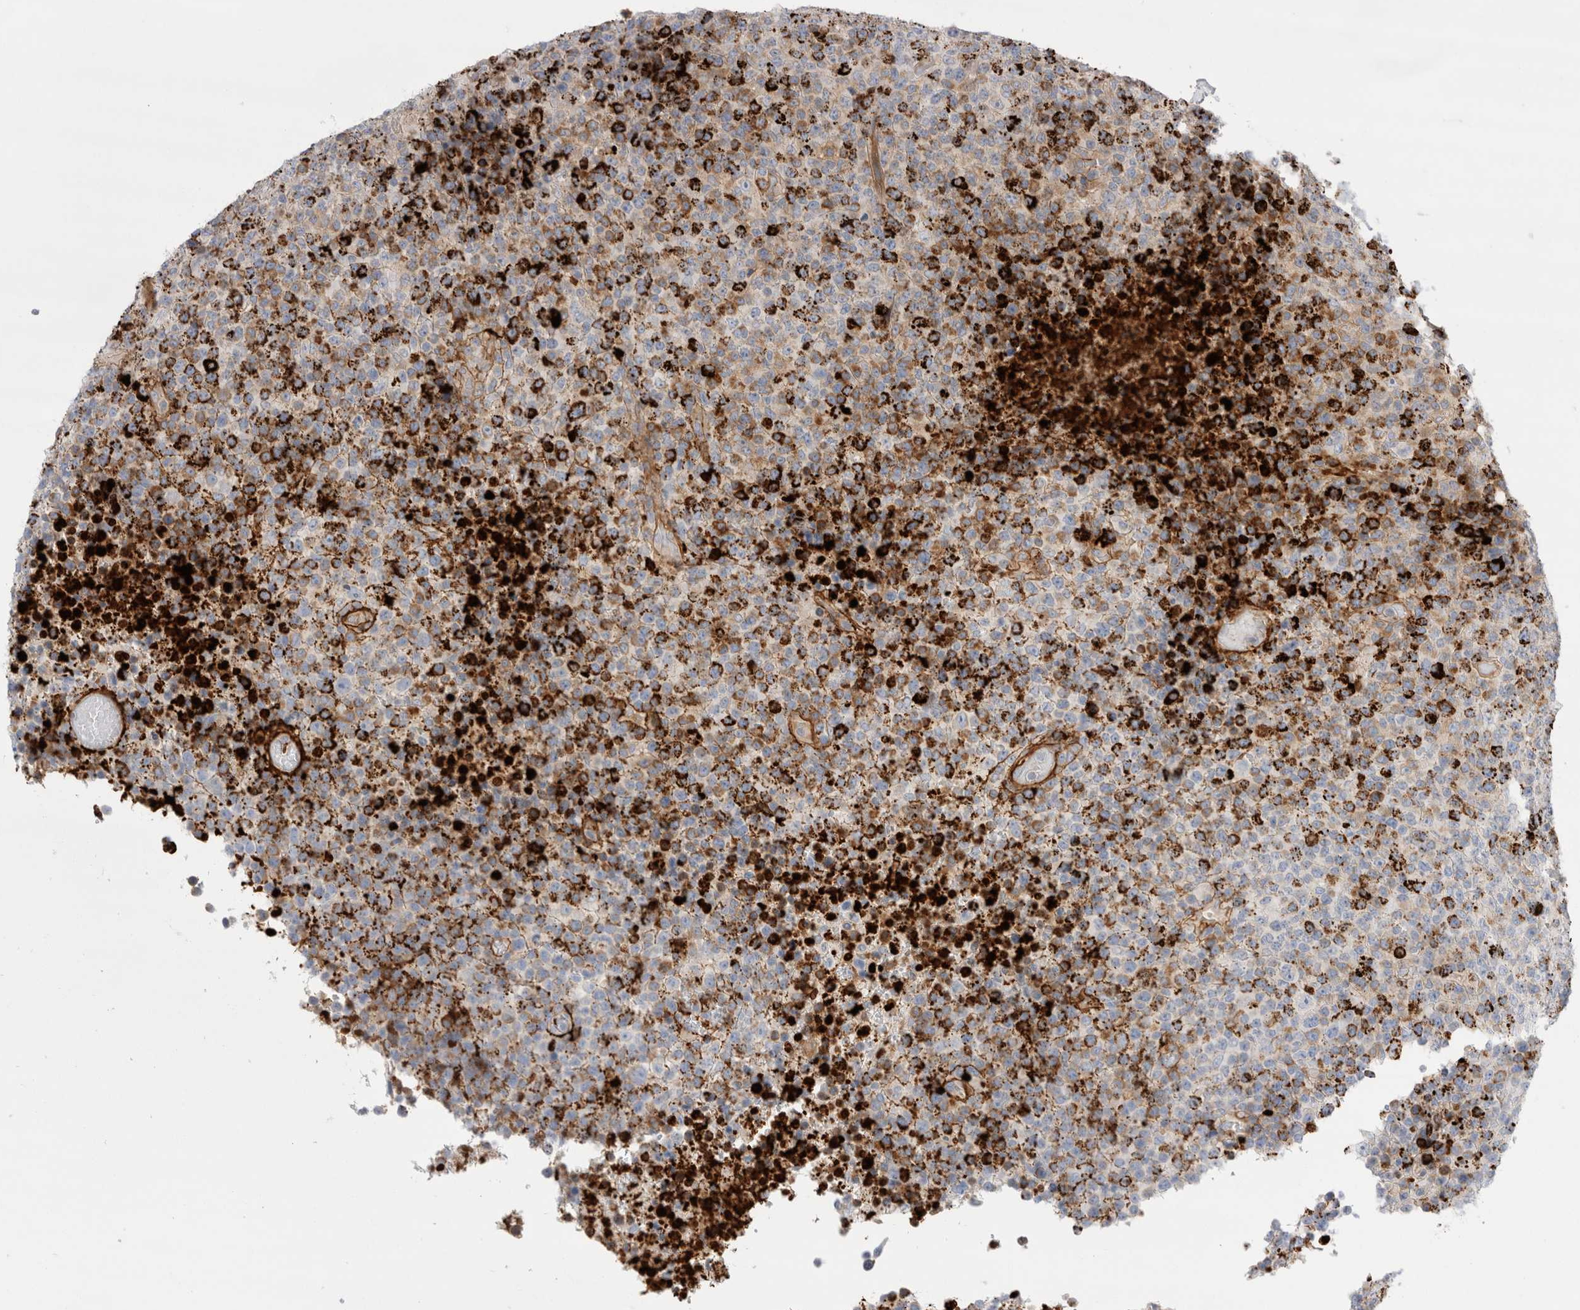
{"staining": {"intensity": "strong", "quantity": "<25%", "location": "cytoplasmic/membranous"}, "tissue": "lymphoma", "cell_type": "Tumor cells", "image_type": "cancer", "snomed": [{"axis": "morphology", "description": "Malignant lymphoma, non-Hodgkin's type, High grade"}, {"axis": "topography", "description": "Lymph node"}], "caption": "Brown immunohistochemical staining in human high-grade malignant lymphoma, non-Hodgkin's type reveals strong cytoplasmic/membranous staining in approximately <25% of tumor cells.", "gene": "TBC1D16", "patient": {"sex": "male", "age": 13}}